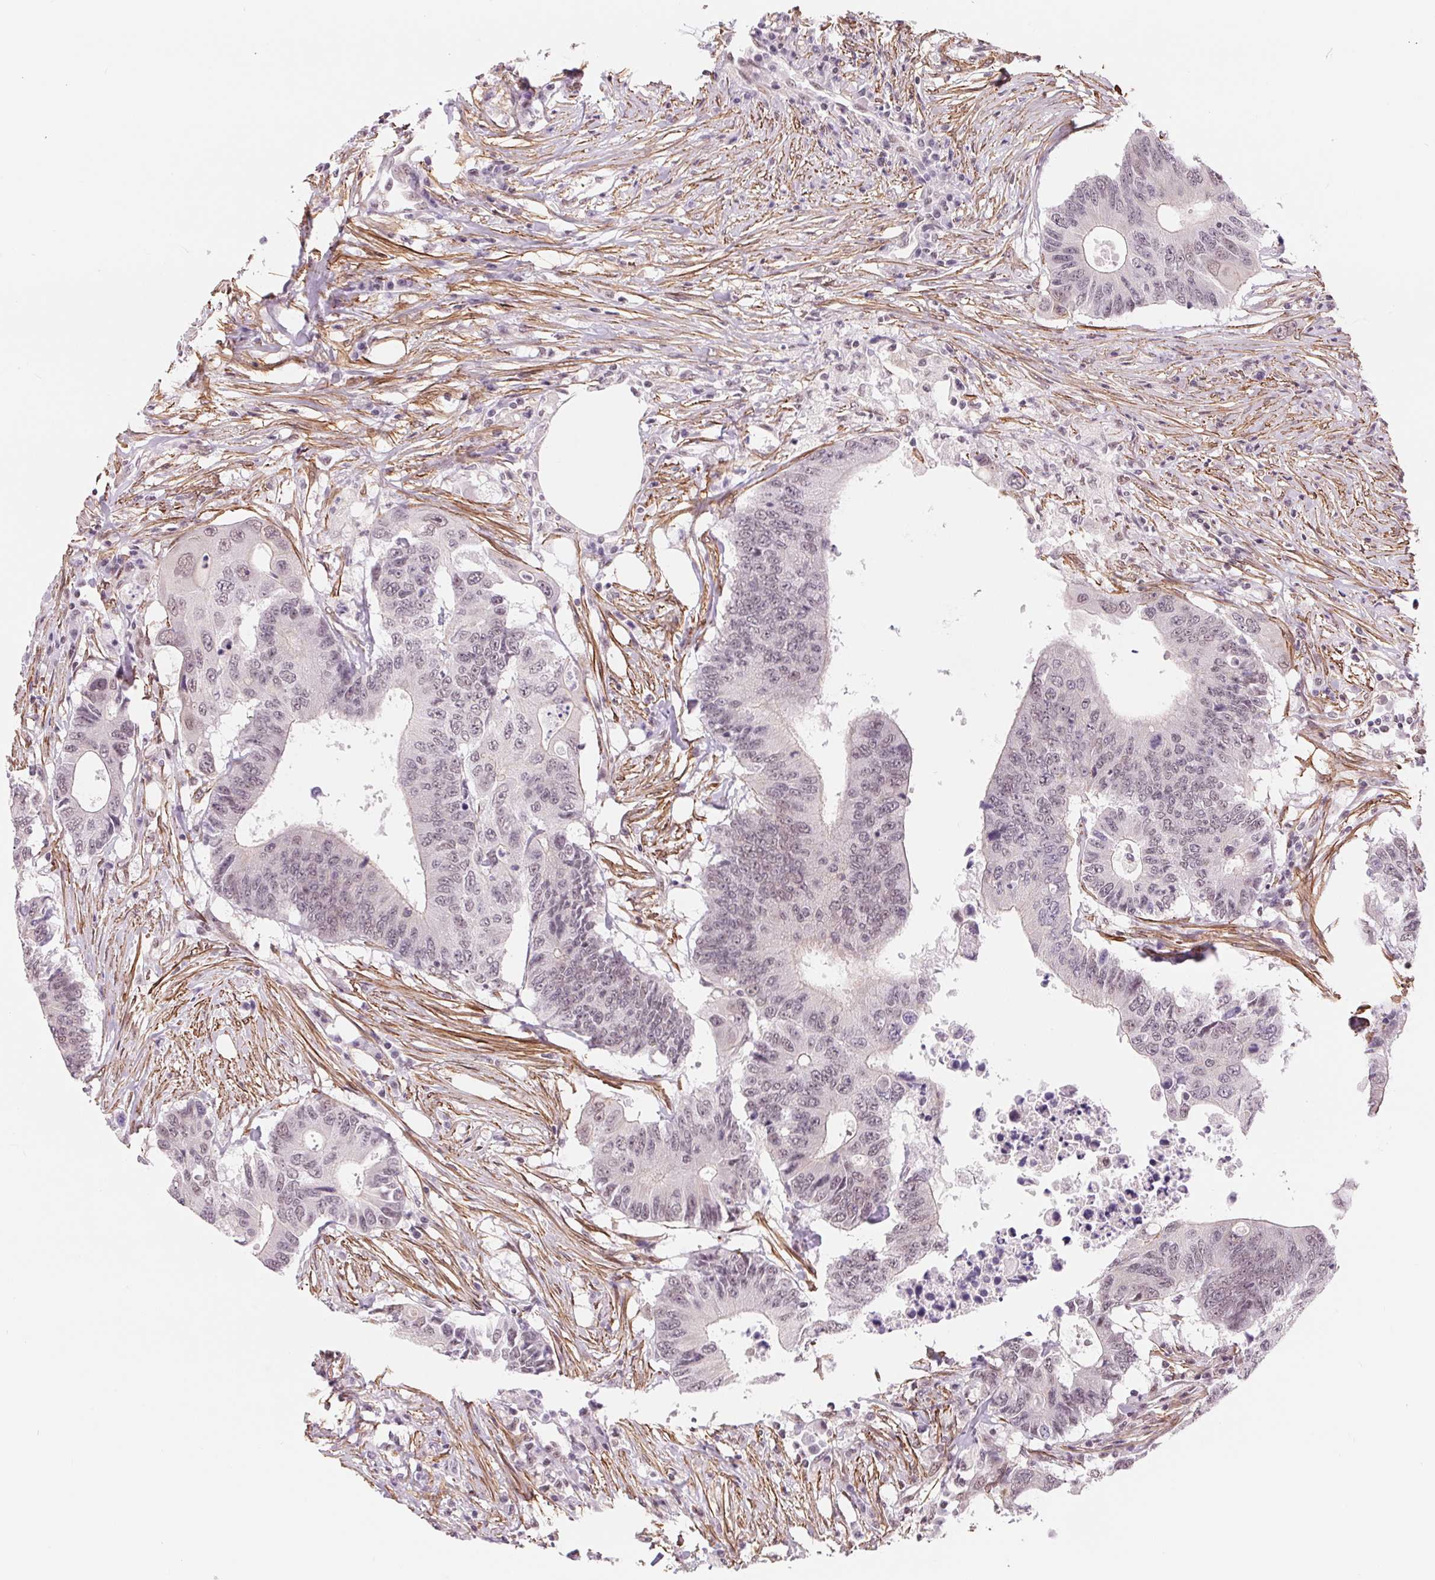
{"staining": {"intensity": "negative", "quantity": "none", "location": "none"}, "tissue": "colorectal cancer", "cell_type": "Tumor cells", "image_type": "cancer", "snomed": [{"axis": "morphology", "description": "Adenocarcinoma, NOS"}, {"axis": "topography", "description": "Colon"}], "caption": "The histopathology image reveals no staining of tumor cells in adenocarcinoma (colorectal).", "gene": "BCAT1", "patient": {"sex": "male", "age": 71}}